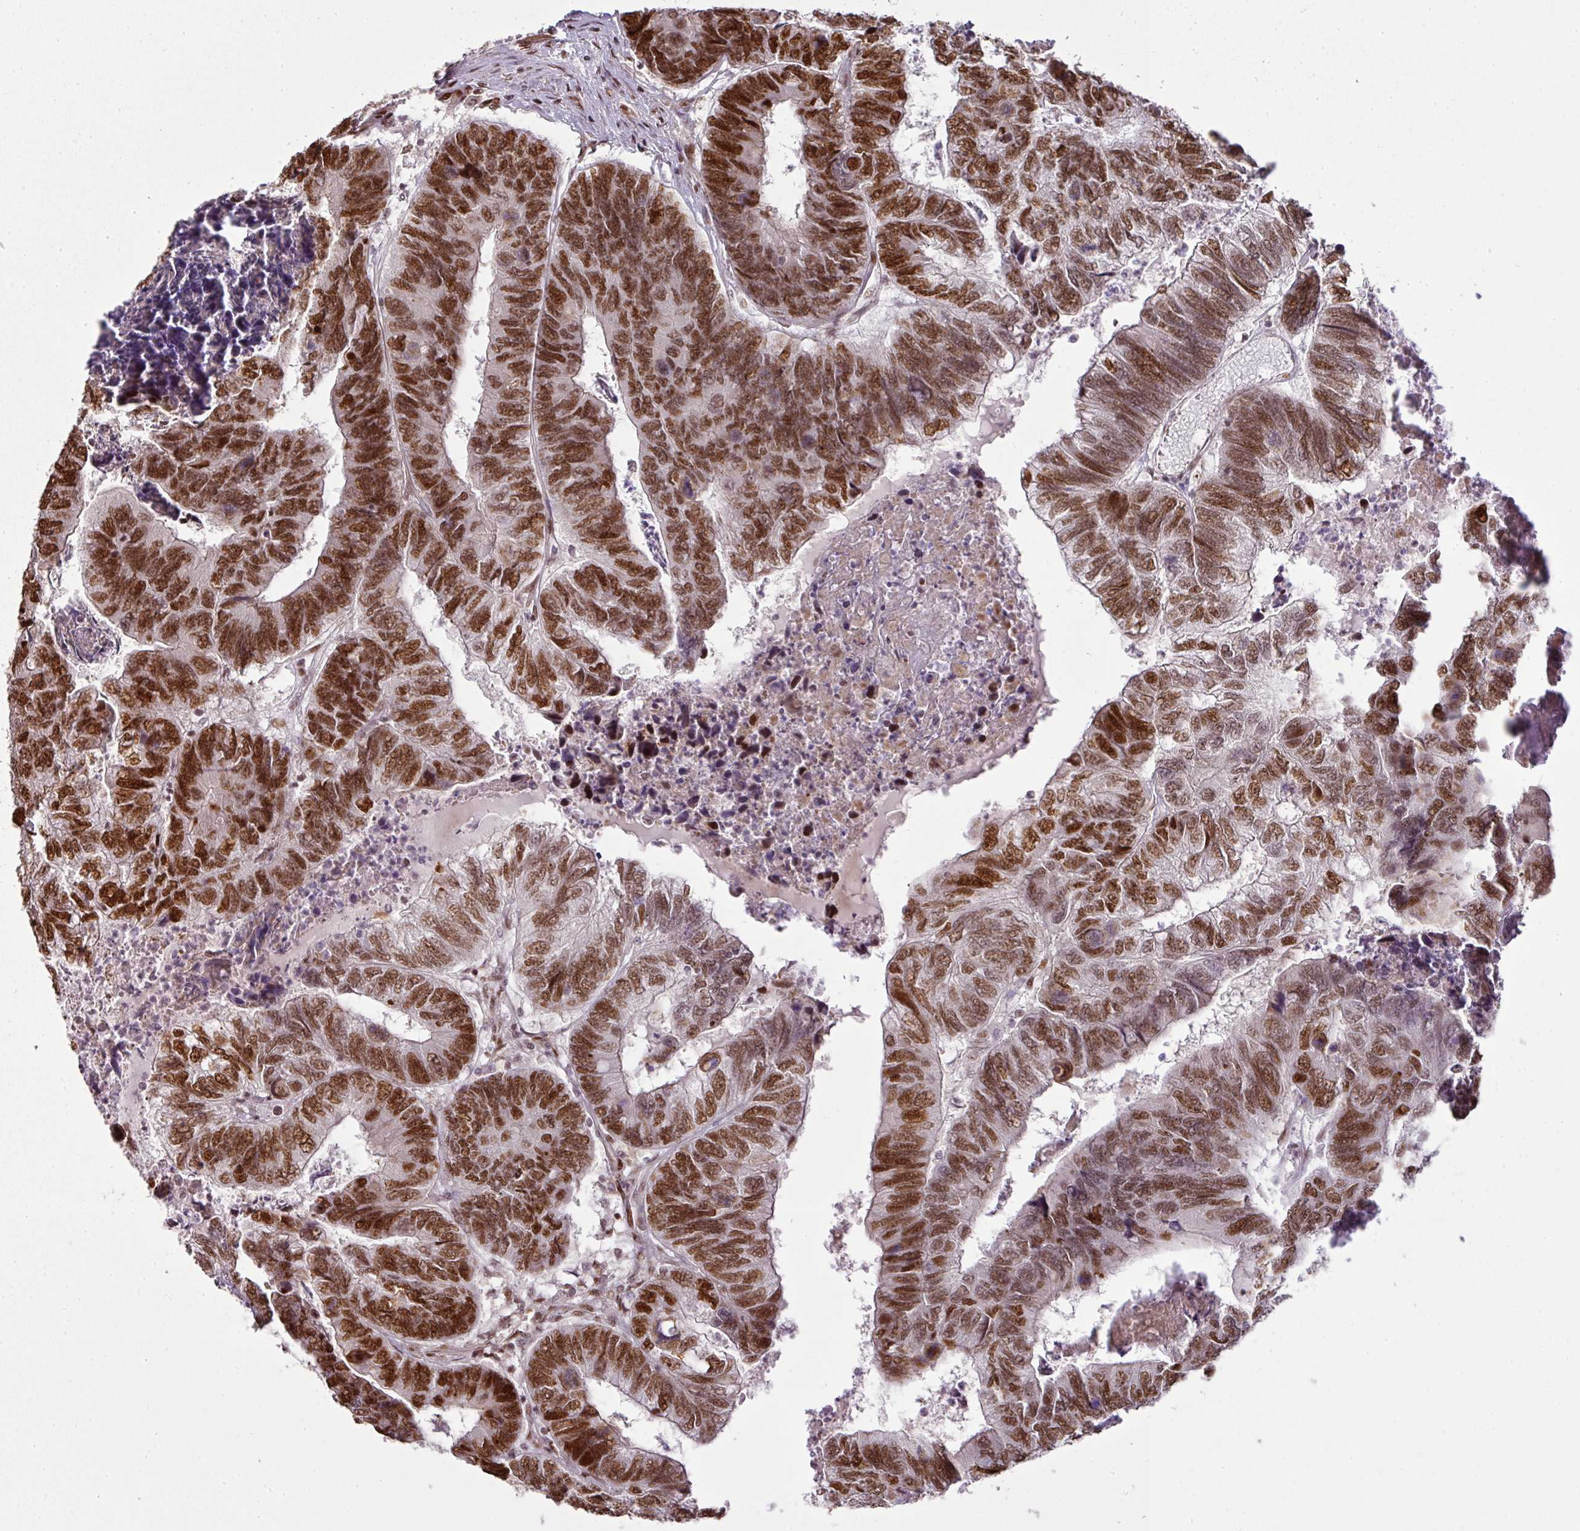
{"staining": {"intensity": "strong", "quantity": ">75%", "location": "nuclear"}, "tissue": "colorectal cancer", "cell_type": "Tumor cells", "image_type": "cancer", "snomed": [{"axis": "morphology", "description": "Adenocarcinoma, NOS"}, {"axis": "topography", "description": "Colon"}], "caption": "Colorectal adenocarcinoma tissue demonstrates strong nuclear positivity in approximately >75% of tumor cells", "gene": "MYSM1", "patient": {"sex": "female", "age": 67}}